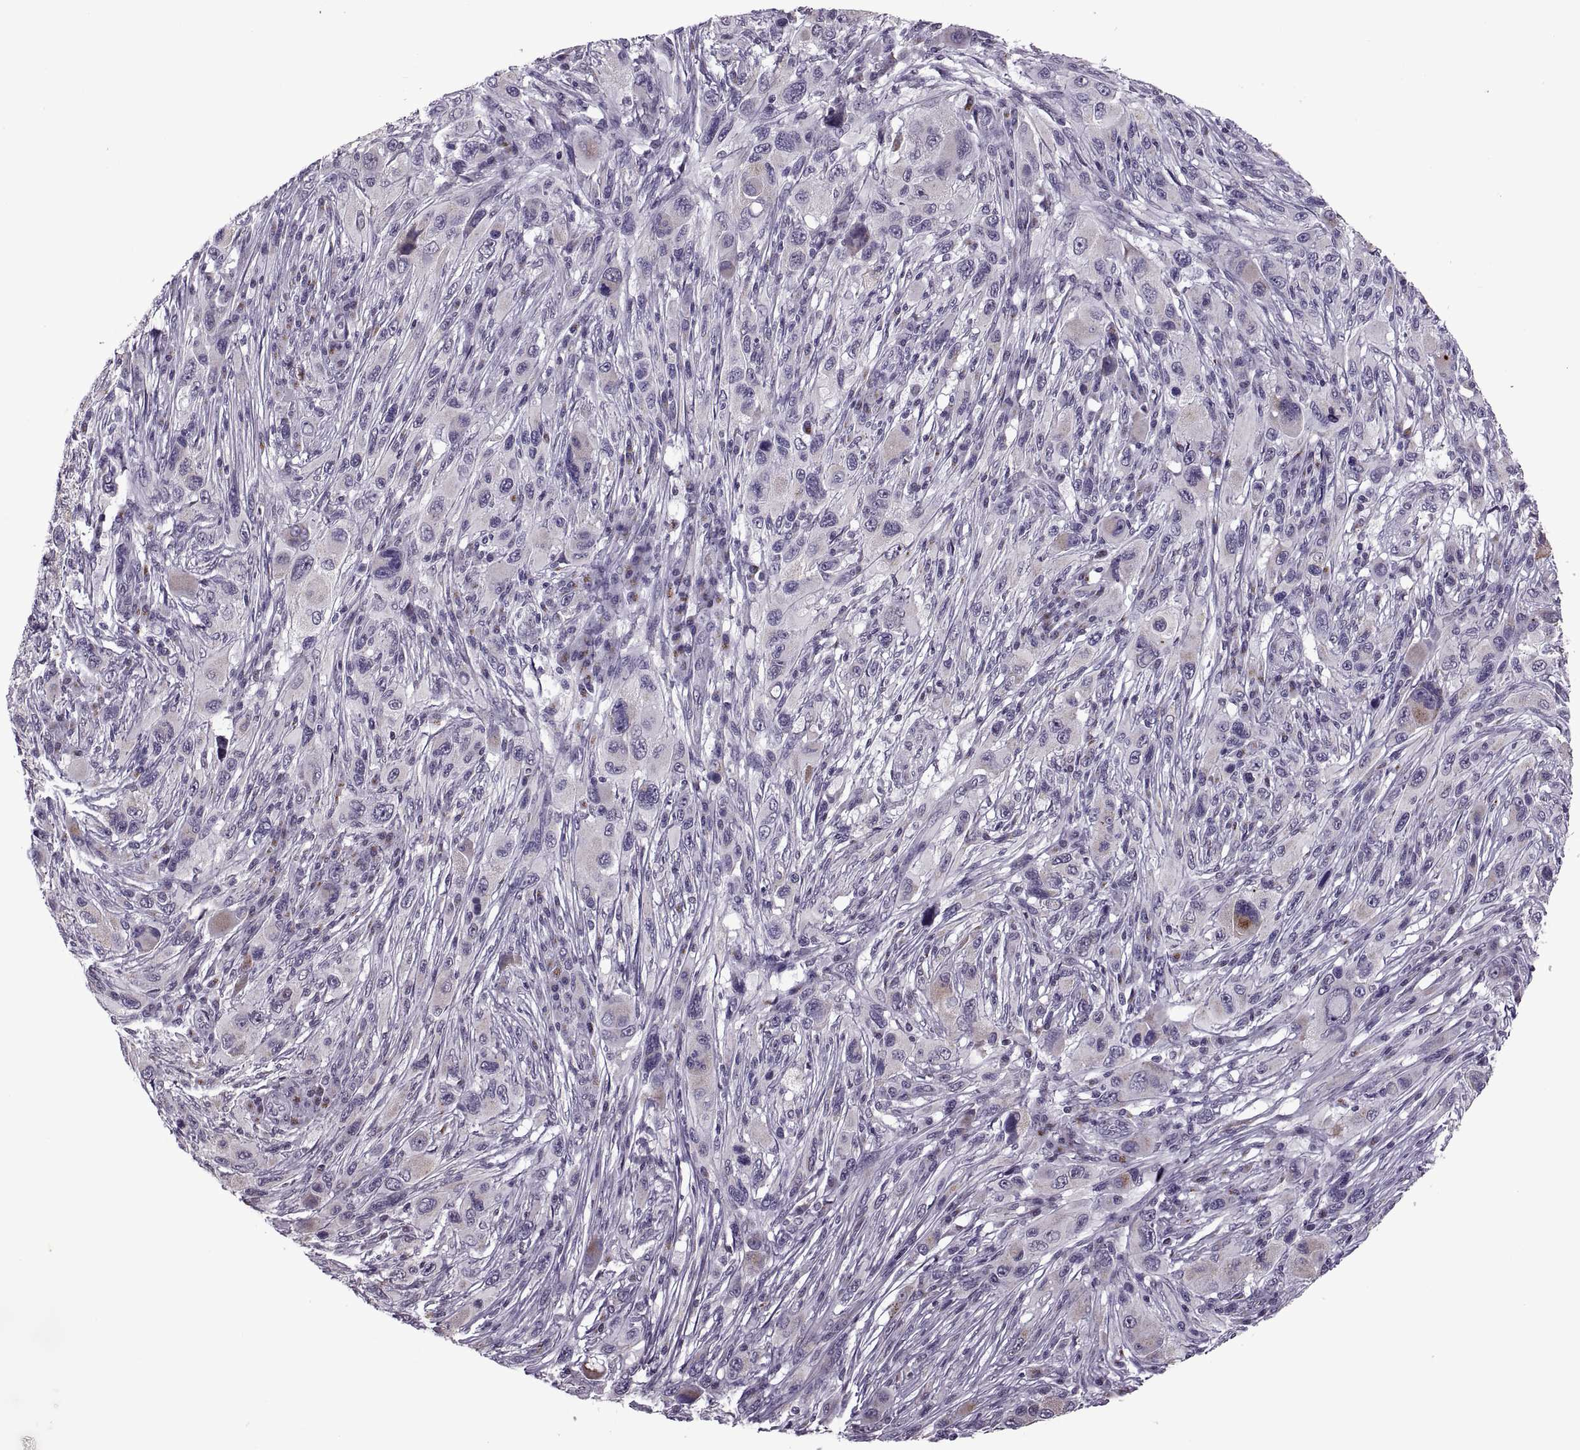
{"staining": {"intensity": "weak", "quantity": "<25%", "location": "cytoplasmic/membranous"}, "tissue": "melanoma", "cell_type": "Tumor cells", "image_type": "cancer", "snomed": [{"axis": "morphology", "description": "Malignant melanoma, NOS"}, {"axis": "topography", "description": "Skin"}], "caption": "Immunohistochemistry (IHC) histopathology image of neoplastic tissue: human melanoma stained with DAB demonstrates no significant protein staining in tumor cells. (DAB (3,3'-diaminobenzidine) immunohistochemistry with hematoxylin counter stain).", "gene": "PRSS37", "patient": {"sex": "male", "age": 53}}